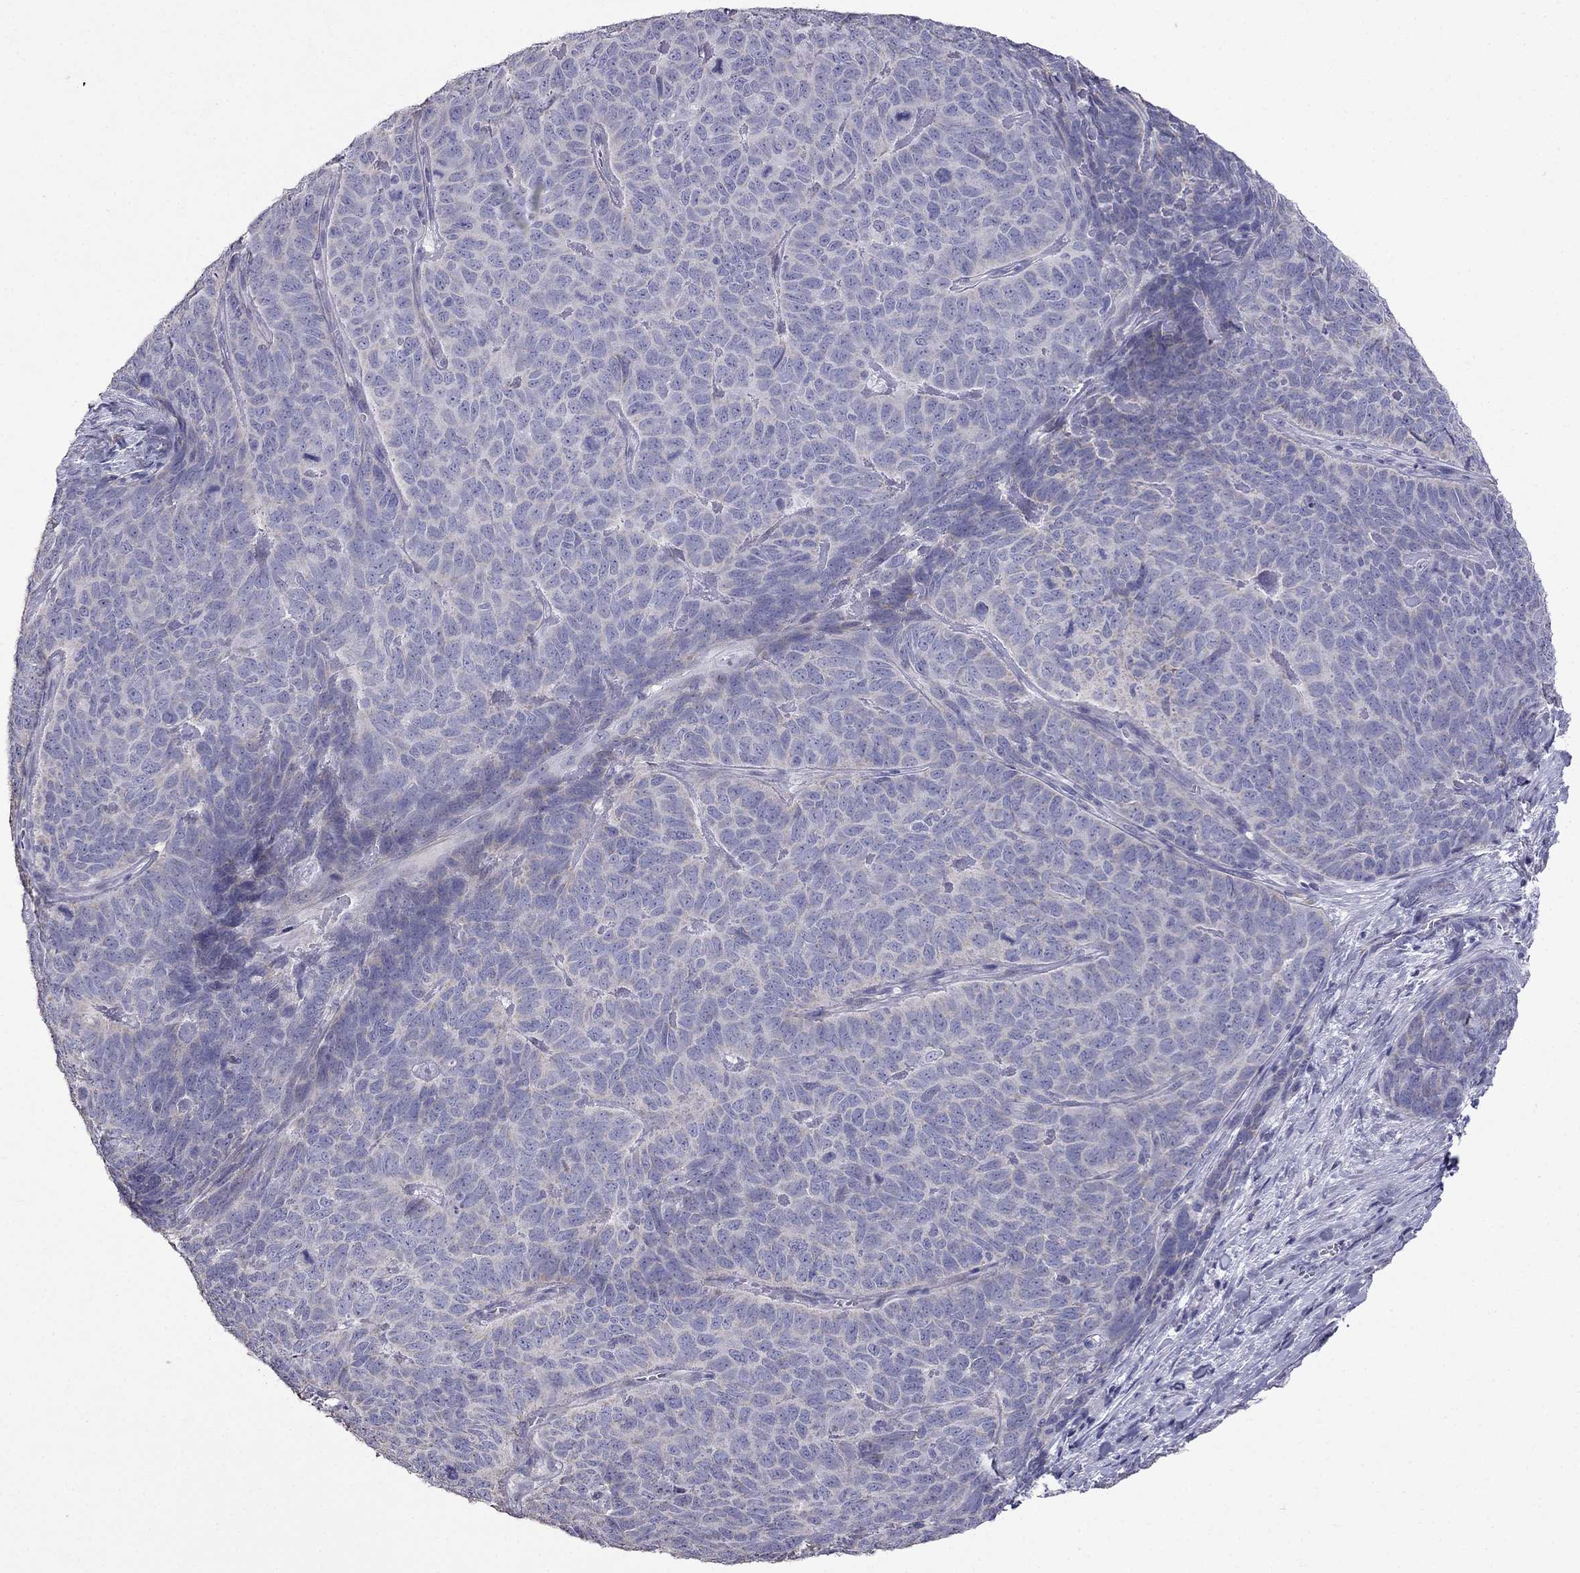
{"staining": {"intensity": "negative", "quantity": "none", "location": "none"}, "tissue": "skin cancer", "cell_type": "Tumor cells", "image_type": "cancer", "snomed": [{"axis": "morphology", "description": "Squamous cell carcinoma, NOS"}, {"axis": "topography", "description": "Skin"}, {"axis": "topography", "description": "Anal"}], "caption": "Immunohistochemistry (IHC) photomicrograph of neoplastic tissue: squamous cell carcinoma (skin) stained with DAB (3,3'-diaminobenzidine) shows no significant protein expression in tumor cells.", "gene": "AK5", "patient": {"sex": "female", "age": 51}}